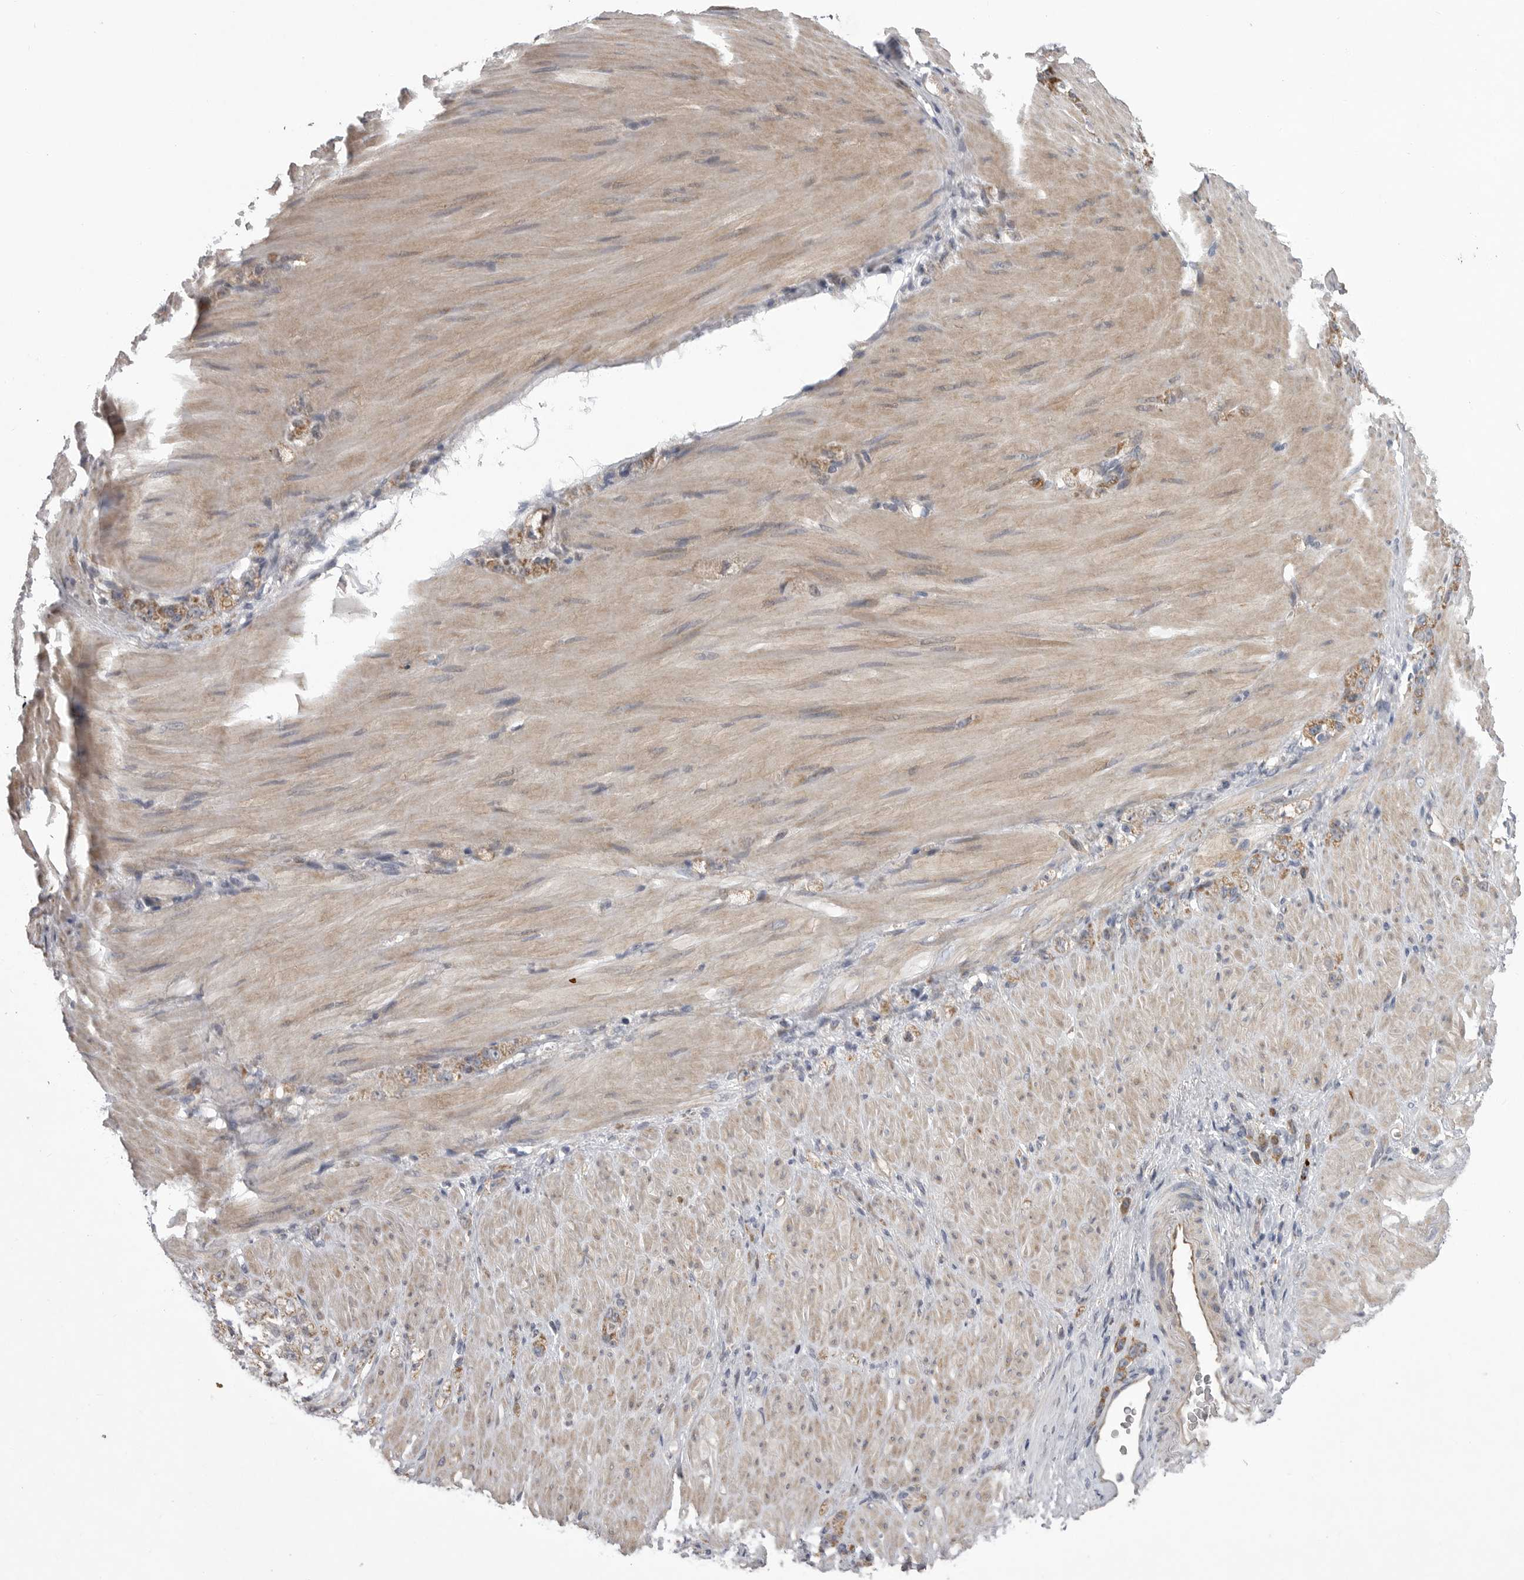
{"staining": {"intensity": "moderate", "quantity": ">75%", "location": "cytoplasmic/membranous"}, "tissue": "stomach cancer", "cell_type": "Tumor cells", "image_type": "cancer", "snomed": [{"axis": "morphology", "description": "Normal tissue, NOS"}, {"axis": "morphology", "description": "Adenocarcinoma, NOS"}, {"axis": "topography", "description": "Stomach"}], "caption": "Moderate cytoplasmic/membranous protein expression is present in about >75% of tumor cells in stomach cancer (adenocarcinoma).", "gene": "CRP", "patient": {"sex": "male", "age": 82}}